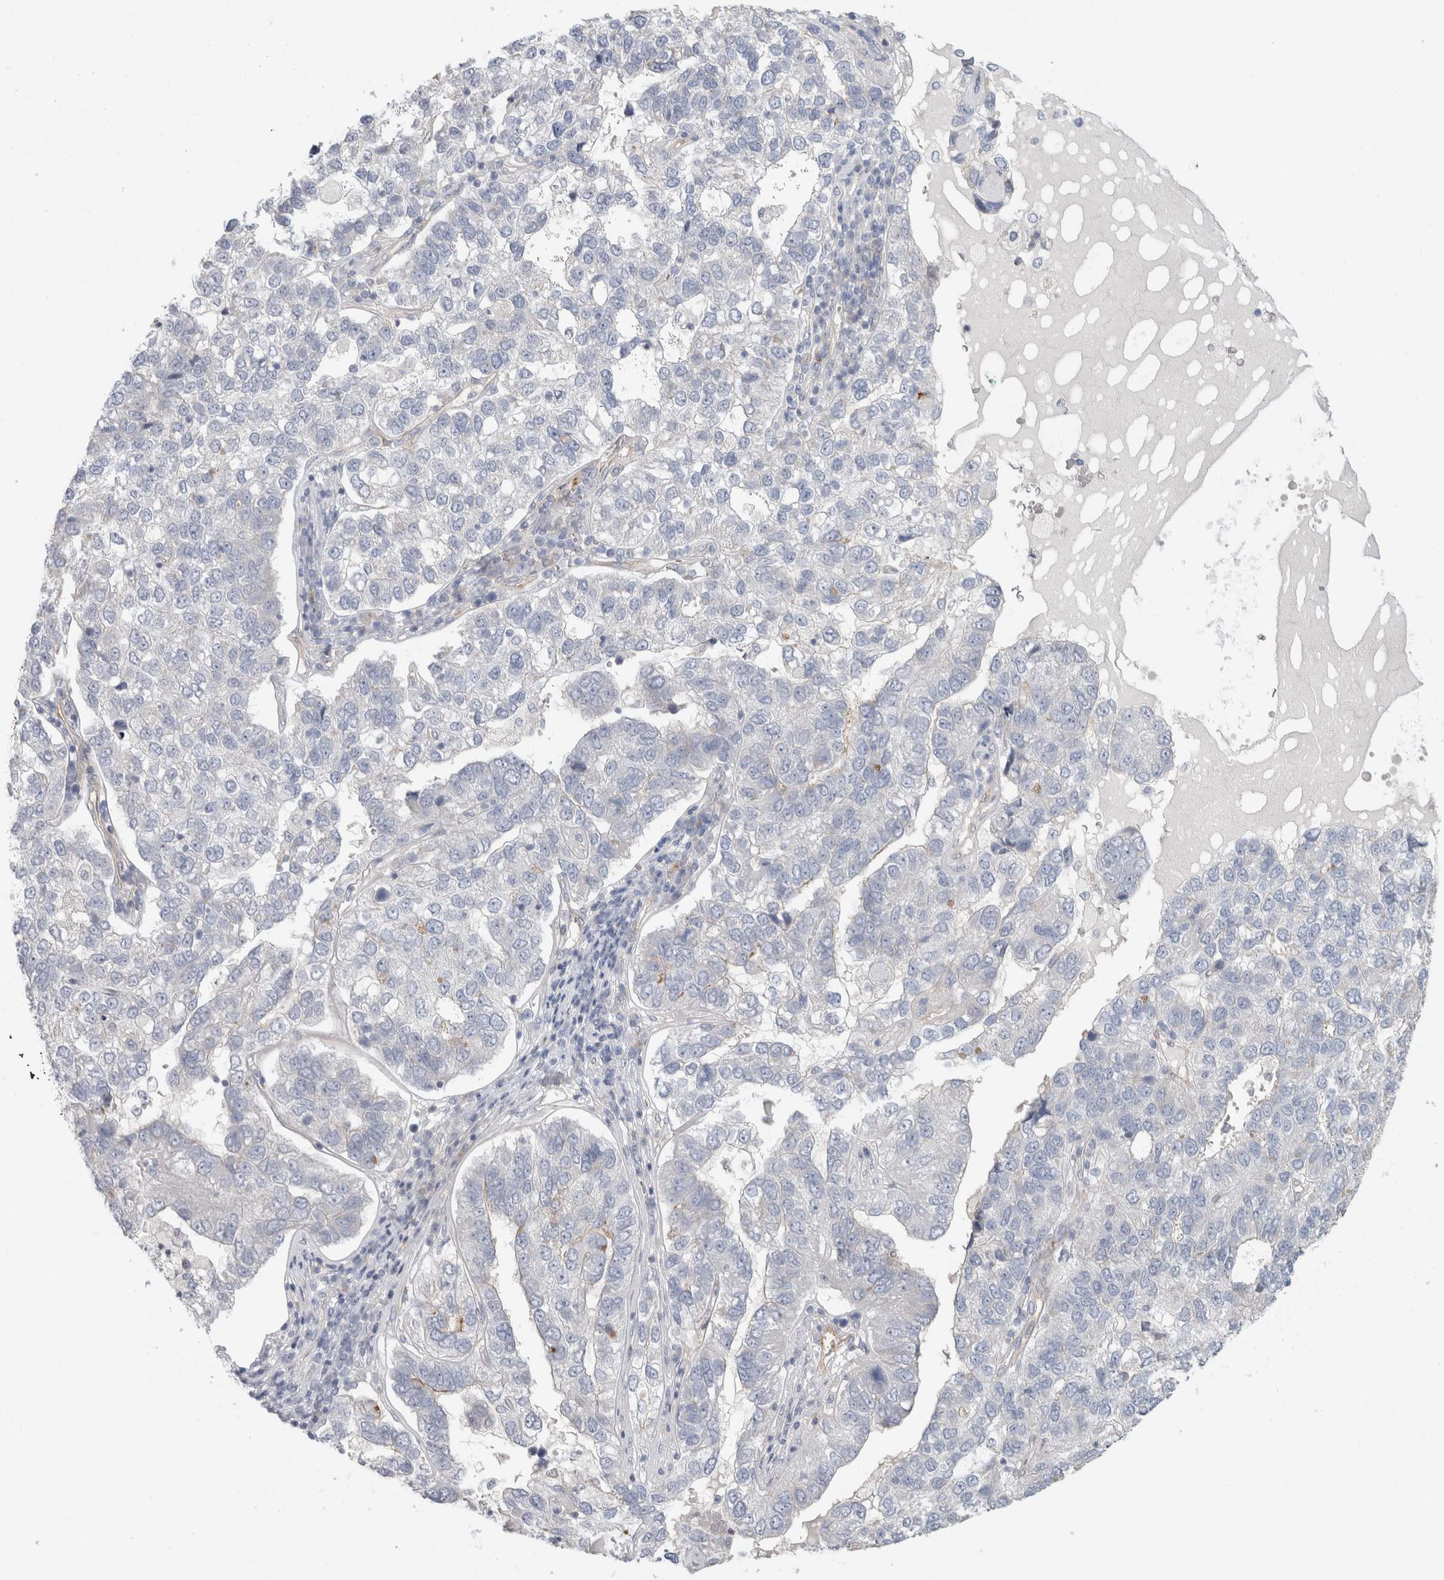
{"staining": {"intensity": "negative", "quantity": "none", "location": "none"}, "tissue": "pancreatic cancer", "cell_type": "Tumor cells", "image_type": "cancer", "snomed": [{"axis": "morphology", "description": "Adenocarcinoma, NOS"}, {"axis": "topography", "description": "Pancreas"}], "caption": "IHC micrograph of human adenocarcinoma (pancreatic) stained for a protein (brown), which exhibits no staining in tumor cells.", "gene": "CD55", "patient": {"sex": "female", "age": 61}}